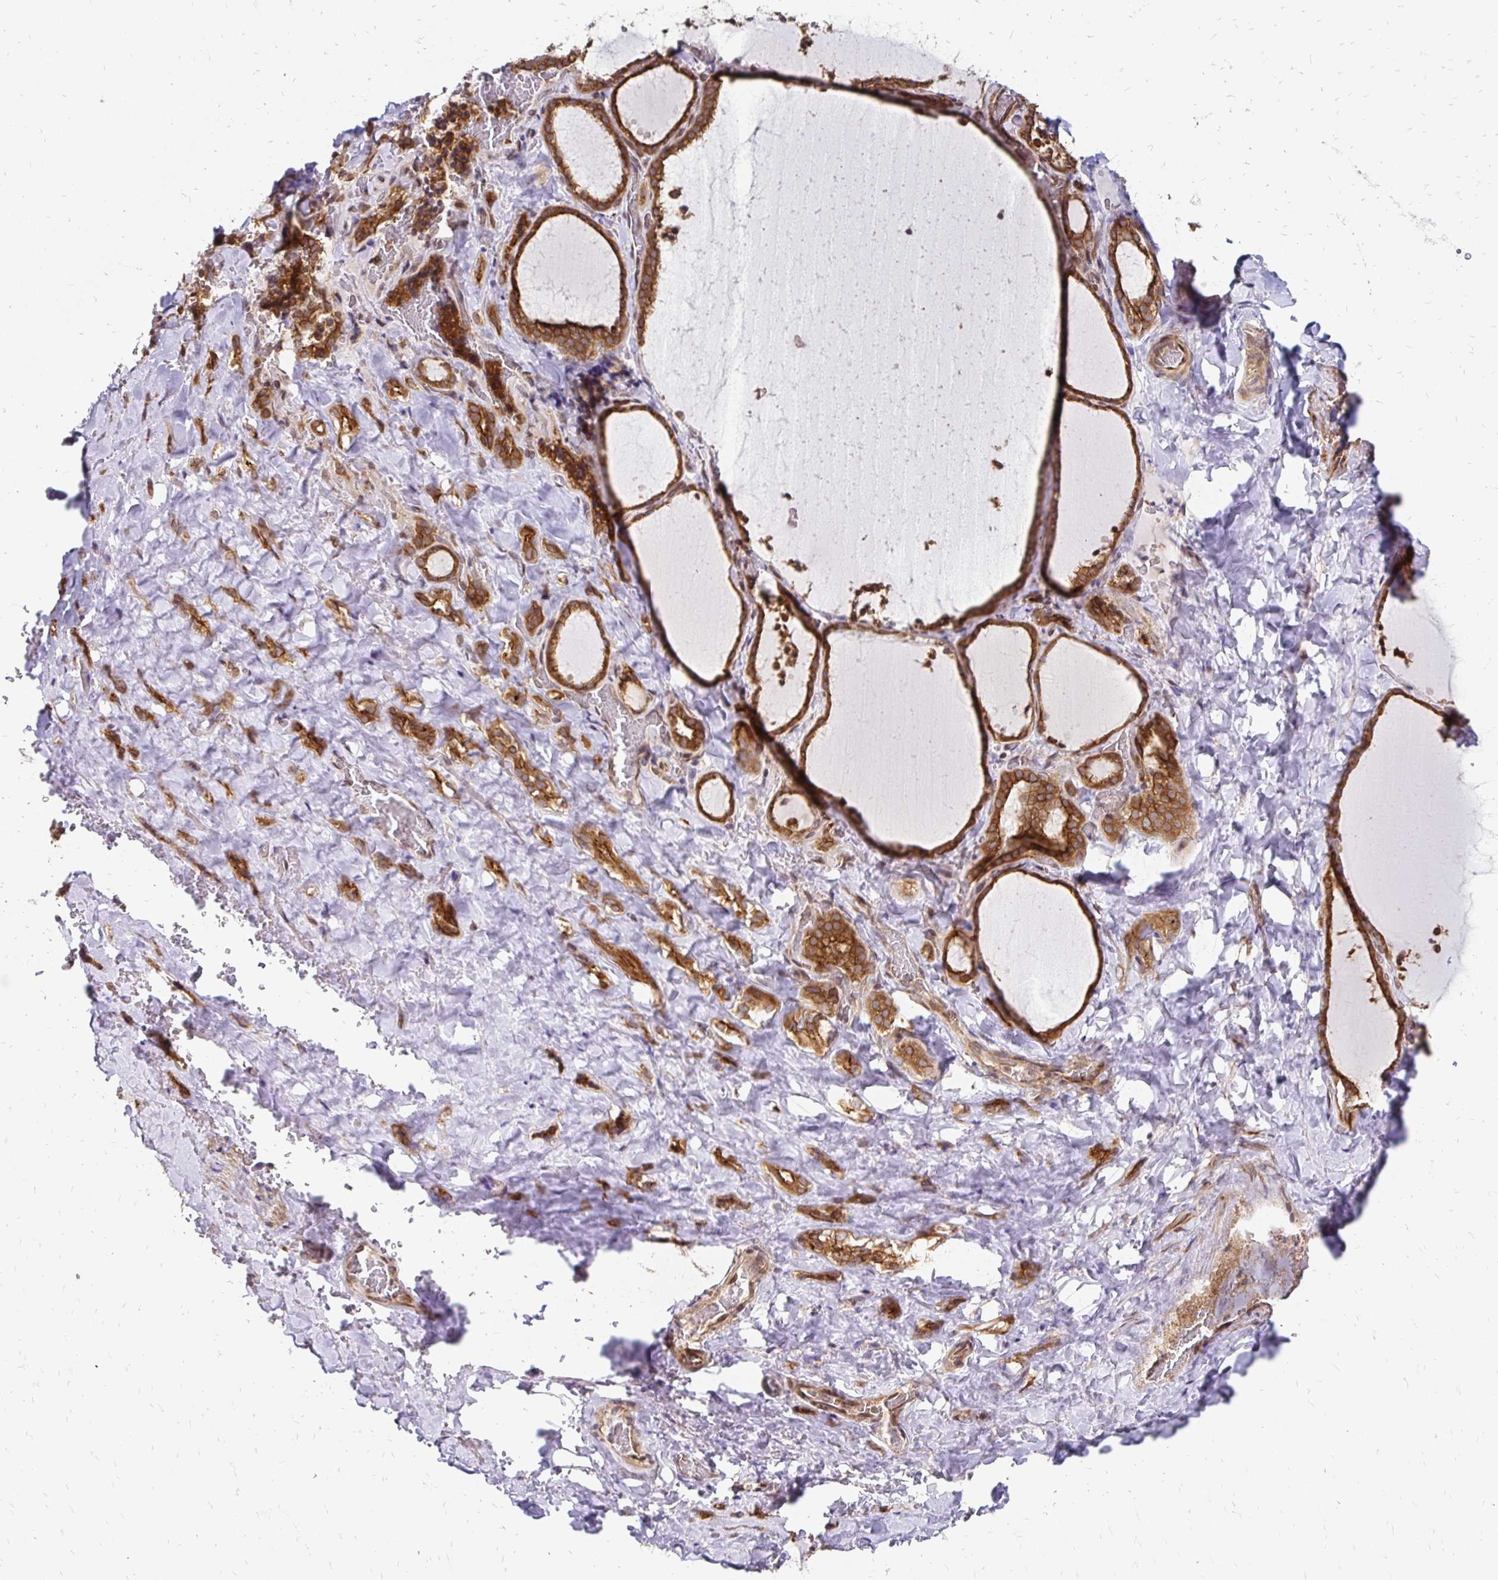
{"staining": {"intensity": "strong", "quantity": ">75%", "location": "cytoplasmic/membranous"}, "tissue": "thyroid gland", "cell_type": "Glandular cells", "image_type": "normal", "snomed": [{"axis": "morphology", "description": "Normal tissue, NOS"}, {"axis": "topography", "description": "Thyroid gland"}], "caption": "Benign thyroid gland displays strong cytoplasmic/membranous expression in approximately >75% of glandular cells, visualized by immunohistochemistry. (brown staining indicates protein expression, while blue staining denotes nuclei).", "gene": "ZW10", "patient": {"sex": "female", "age": 22}}